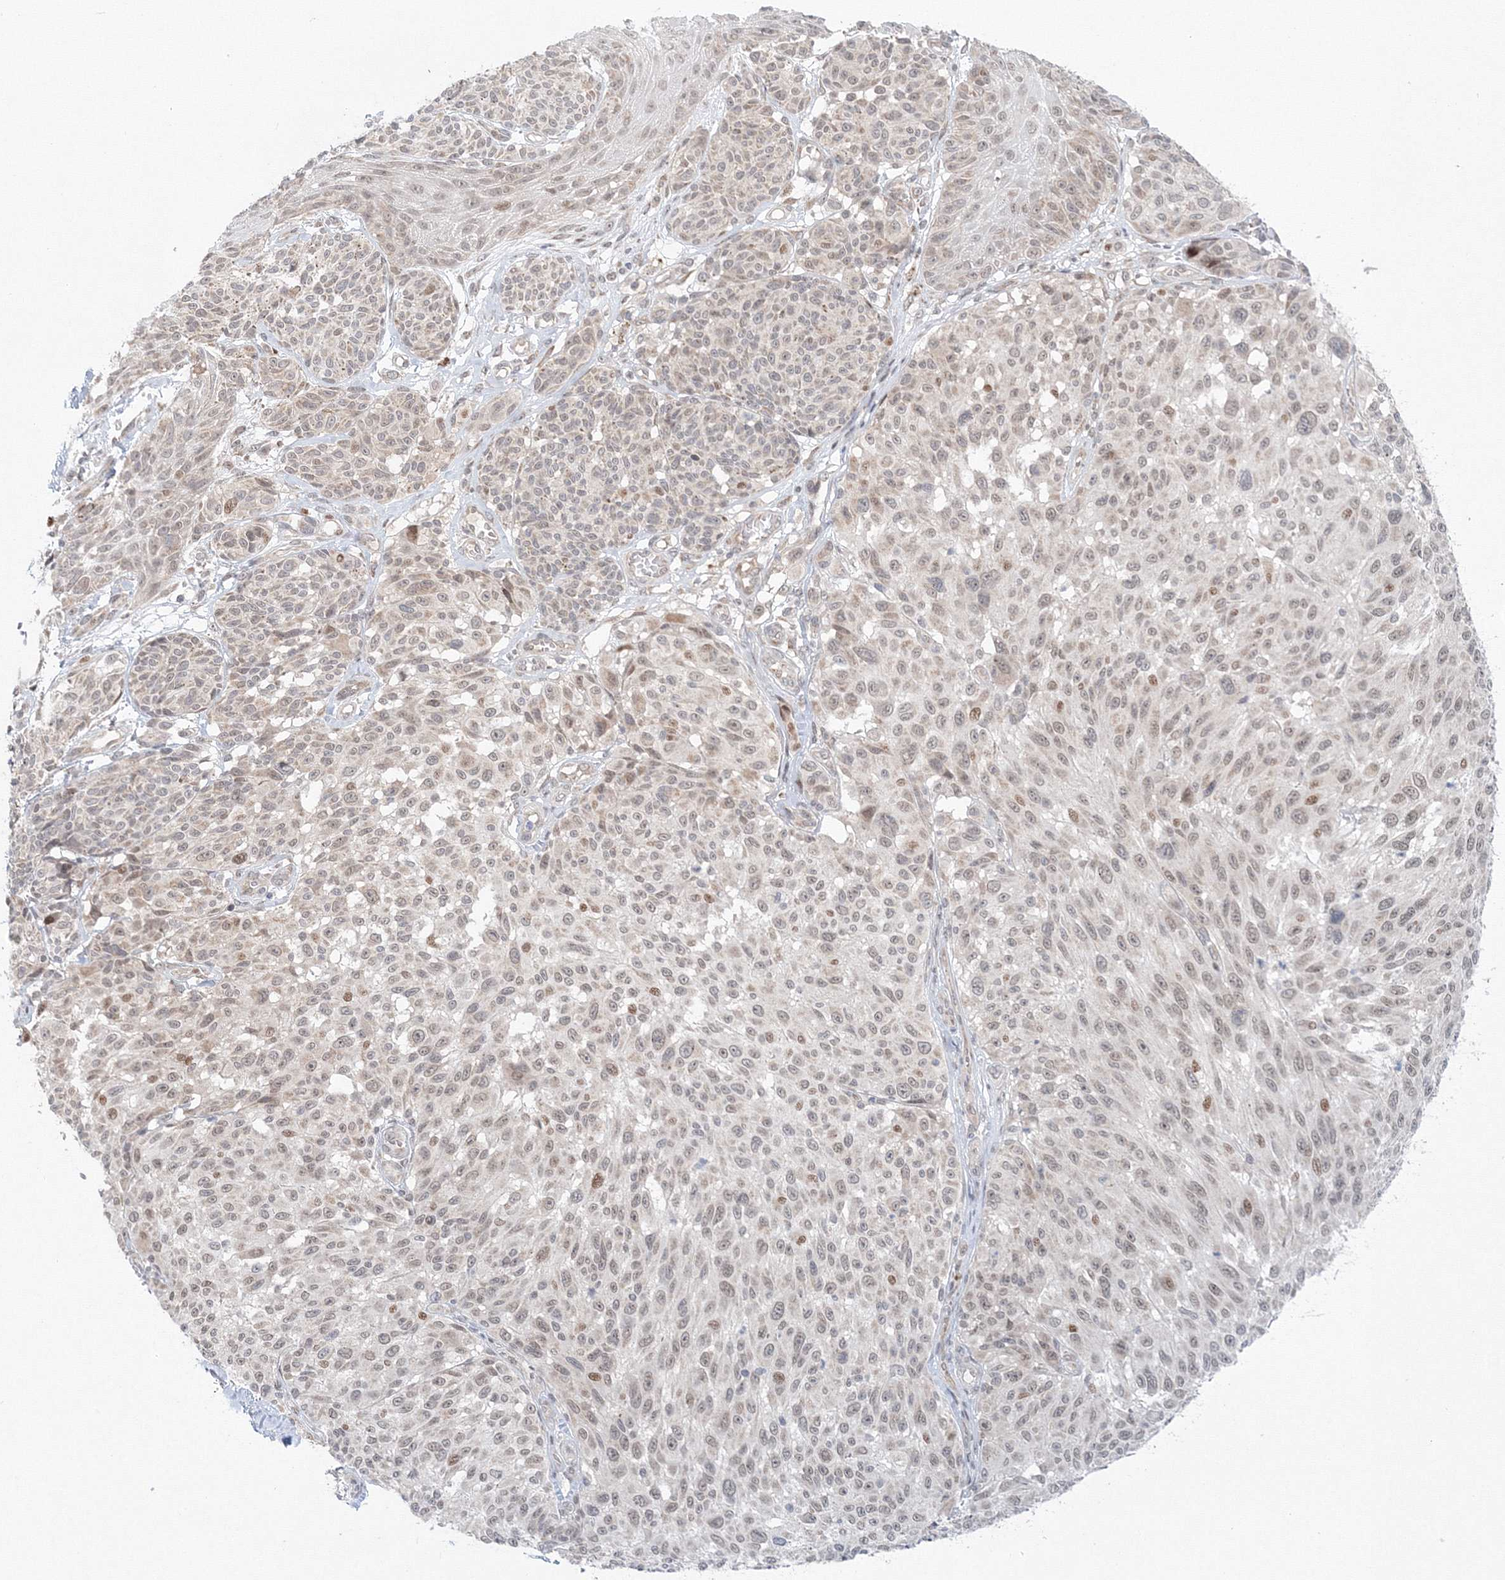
{"staining": {"intensity": "moderate", "quantity": "<25%", "location": "nuclear"}, "tissue": "melanoma", "cell_type": "Tumor cells", "image_type": "cancer", "snomed": [{"axis": "morphology", "description": "Malignant melanoma, NOS"}, {"axis": "topography", "description": "Skin"}], "caption": "This photomicrograph displays immunohistochemistry (IHC) staining of human malignant melanoma, with low moderate nuclear expression in approximately <25% of tumor cells.", "gene": "NOA1", "patient": {"sex": "male", "age": 83}}